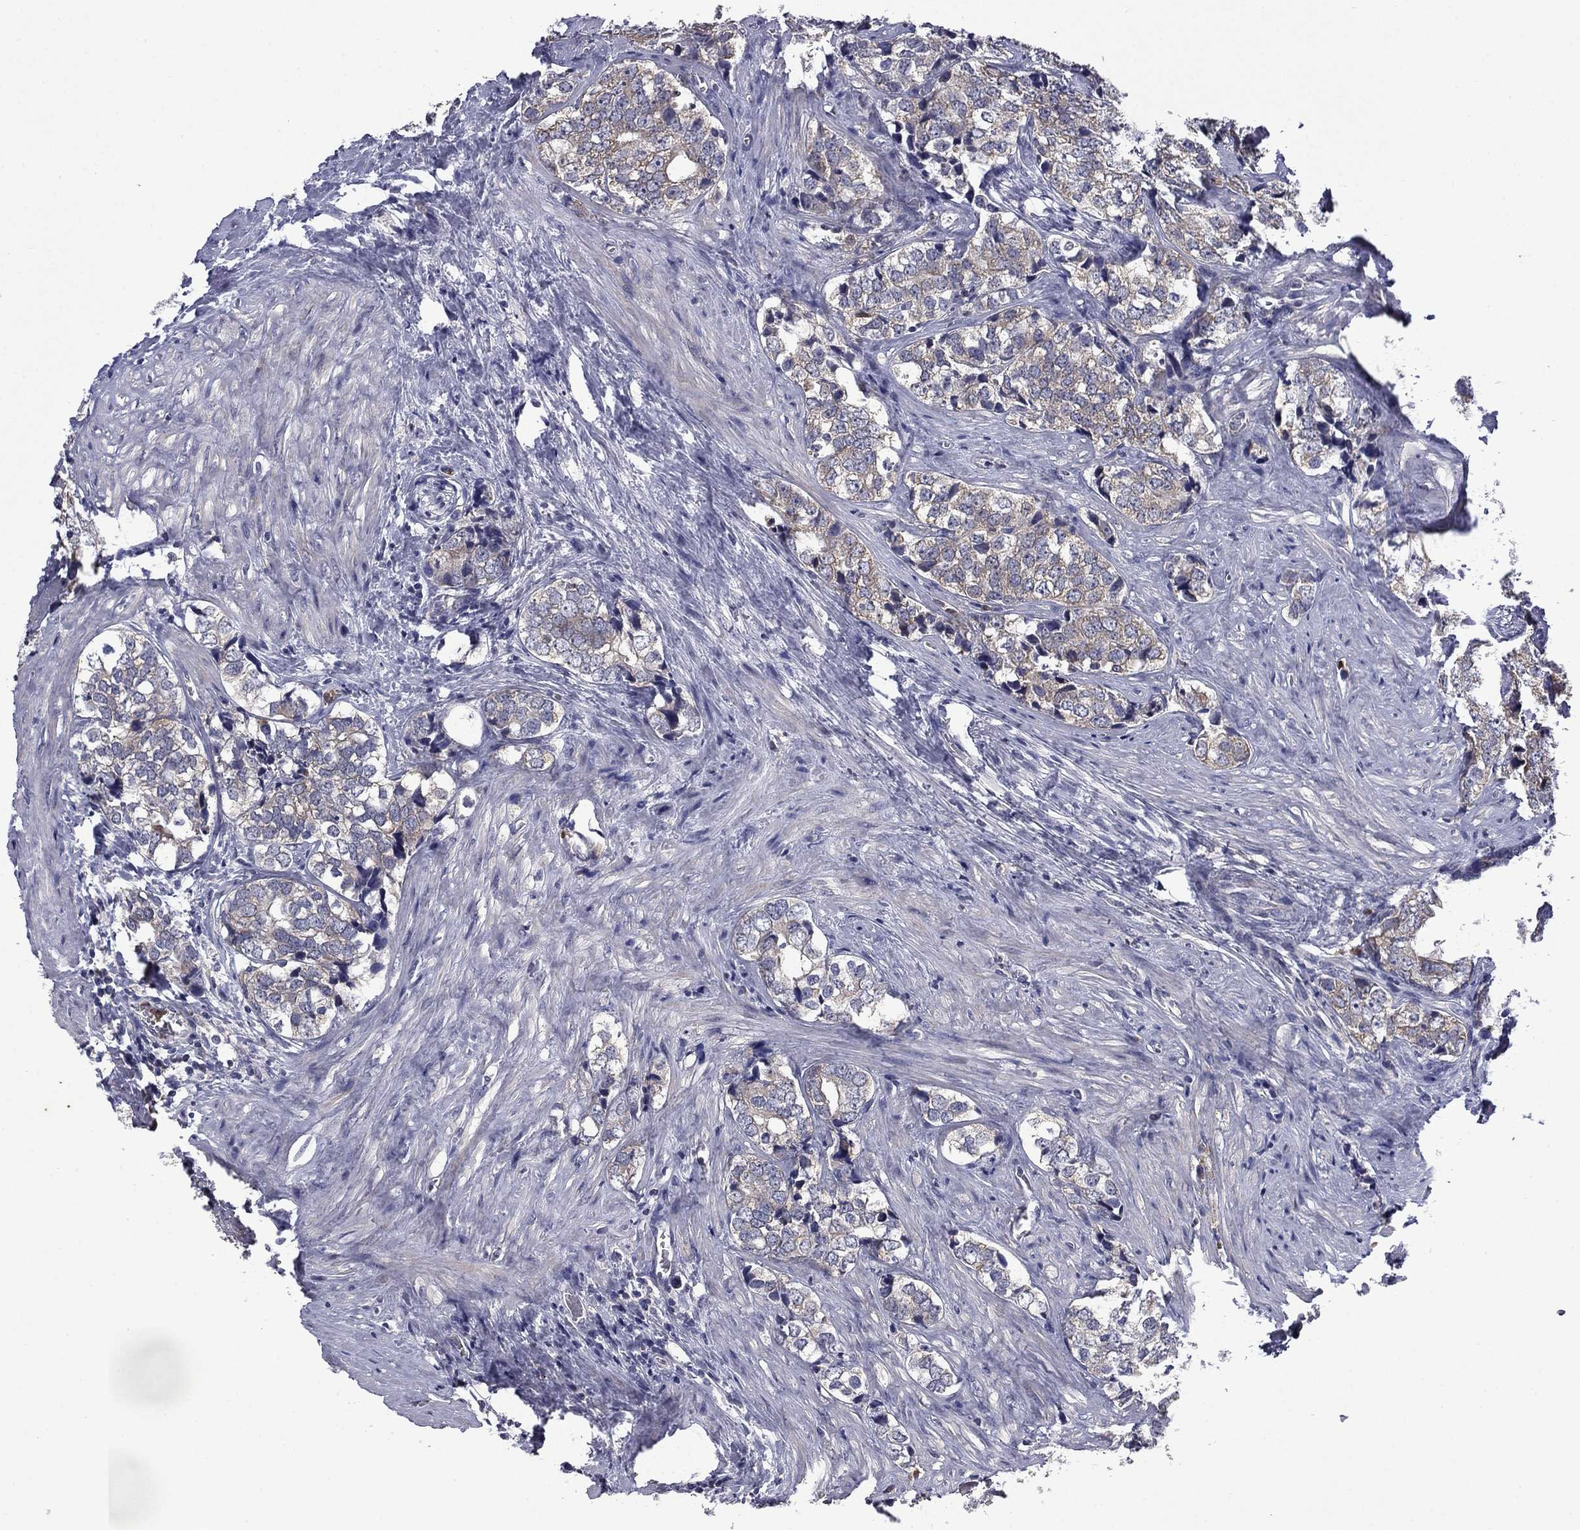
{"staining": {"intensity": "weak", "quantity": "<25%", "location": "cytoplasmic/membranous"}, "tissue": "prostate cancer", "cell_type": "Tumor cells", "image_type": "cancer", "snomed": [{"axis": "morphology", "description": "Adenocarcinoma, NOS"}, {"axis": "topography", "description": "Prostate and seminal vesicle, NOS"}], "caption": "Immunohistochemistry histopathology image of prostate cancer stained for a protein (brown), which exhibits no expression in tumor cells.", "gene": "CEACAM7", "patient": {"sex": "male", "age": 63}}